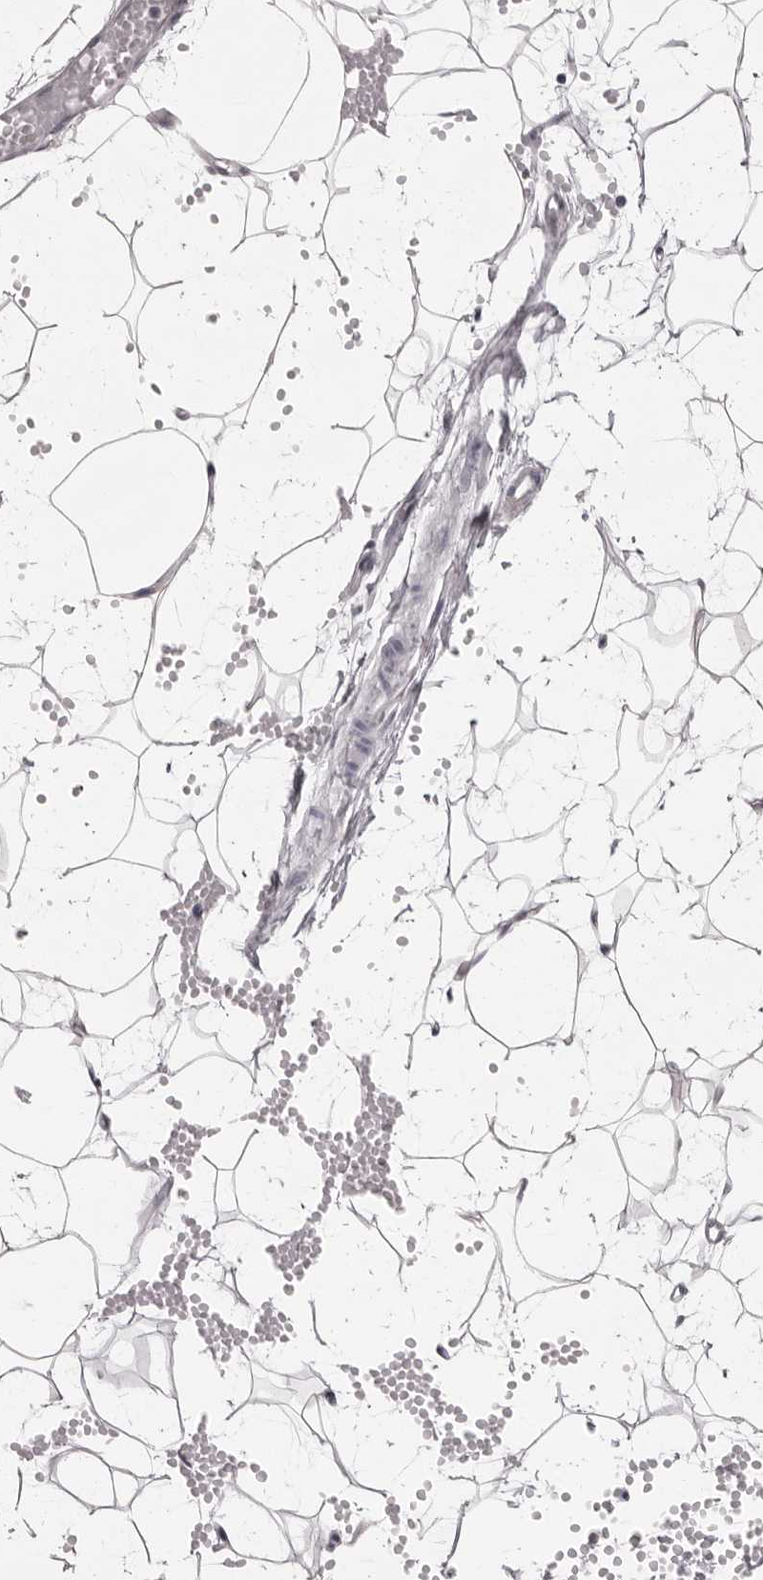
{"staining": {"intensity": "negative", "quantity": "none", "location": "none"}, "tissue": "adipose tissue", "cell_type": "Adipocytes", "image_type": "normal", "snomed": [{"axis": "morphology", "description": "Normal tissue, NOS"}, {"axis": "topography", "description": "Breast"}], "caption": "IHC histopathology image of unremarkable adipose tissue stained for a protein (brown), which demonstrates no staining in adipocytes. Brightfield microscopy of immunohistochemistry stained with DAB (brown) and hematoxylin (blue), captured at high magnification.", "gene": "NUDT18", "patient": {"sex": "female", "age": 23}}